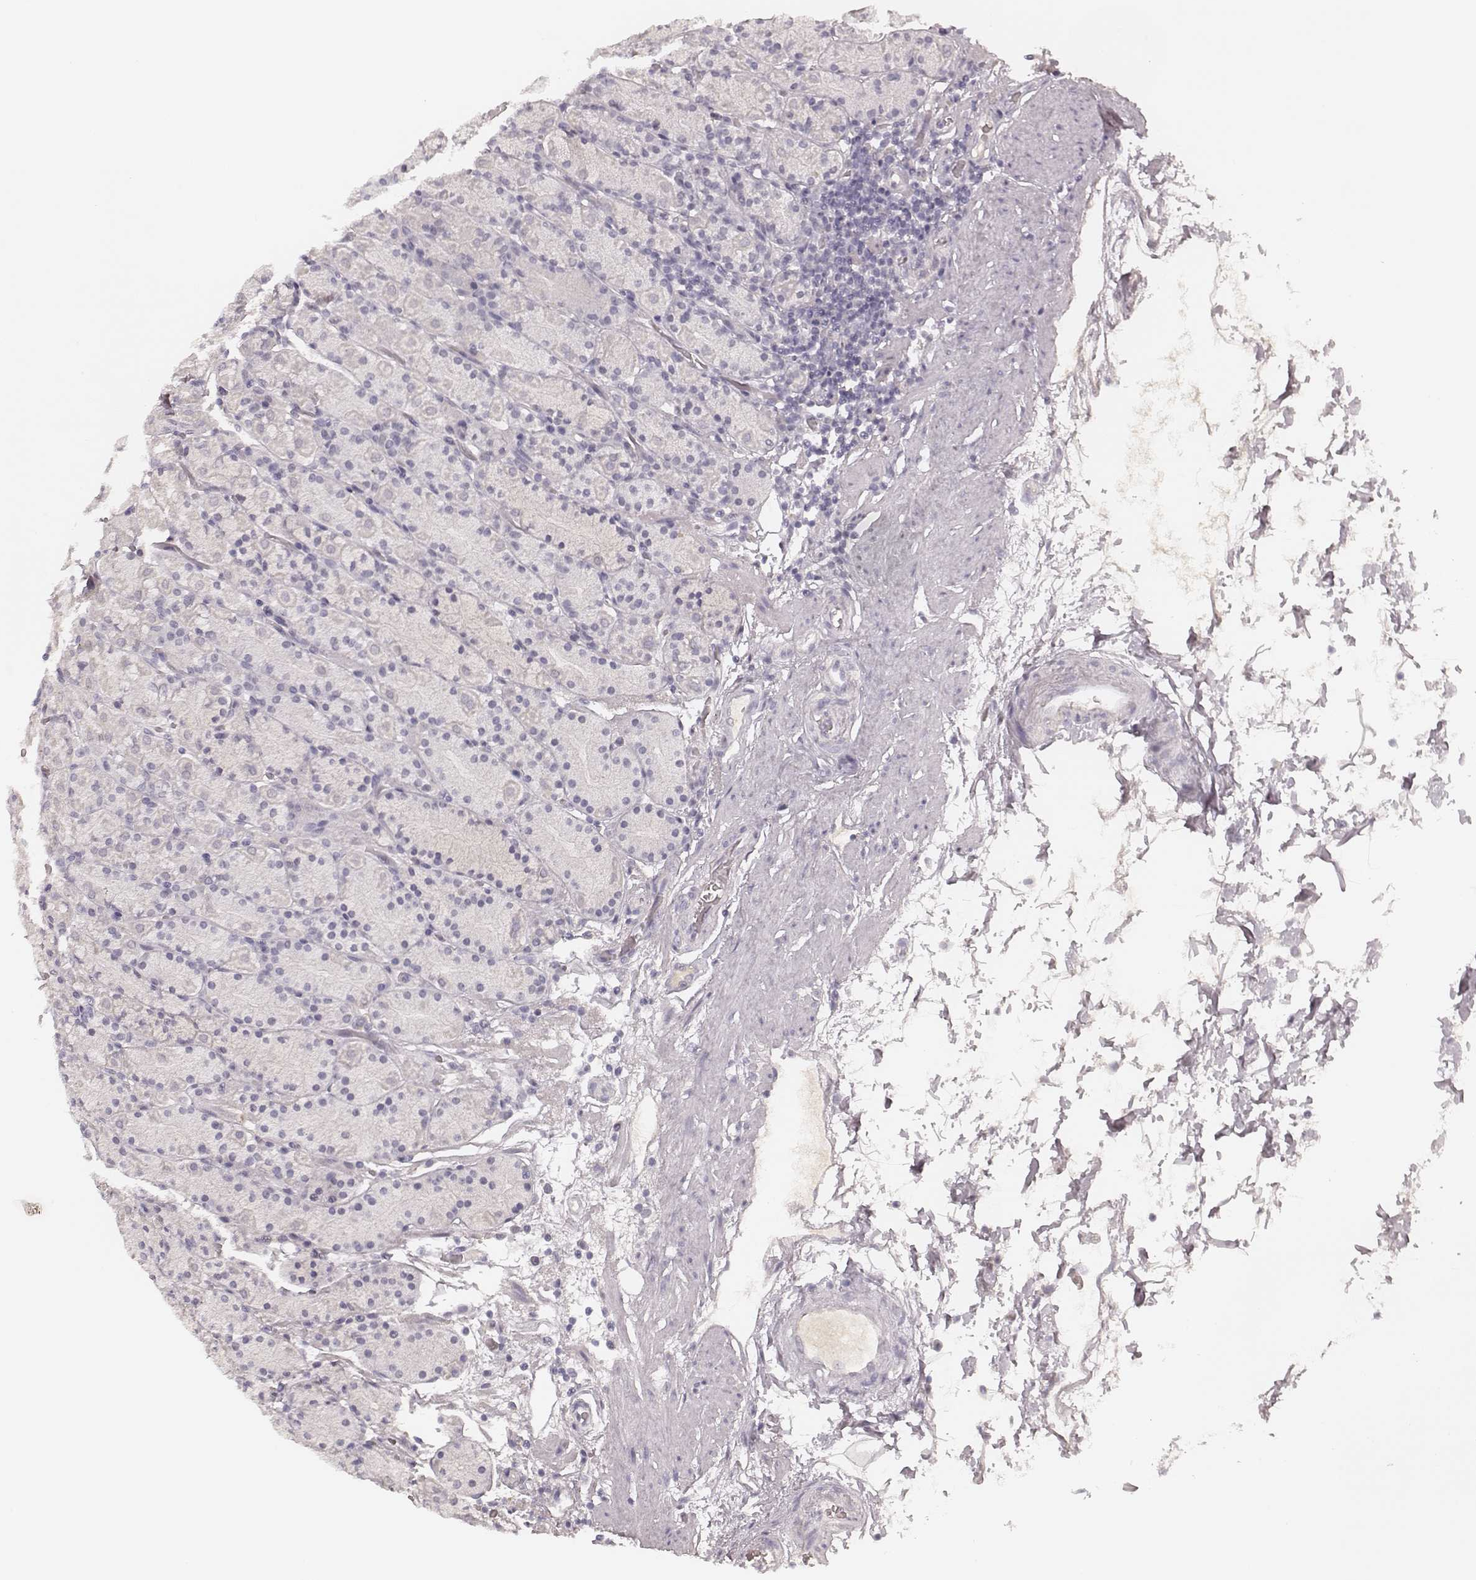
{"staining": {"intensity": "negative", "quantity": "none", "location": "none"}, "tissue": "stomach", "cell_type": "Glandular cells", "image_type": "normal", "snomed": [{"axis": "morphology", "description": "Normal tissue, NOS"}, {"axis": "topography", "description": "Stomach, upper"}, {"axis": "topography", "description": "Stomach"}], "caption": "Stomach stained for a protein using IHC reveals no positivity glandular cells.", "gene": "MSX1", "patient": {"sex": "male", "age": 62}}